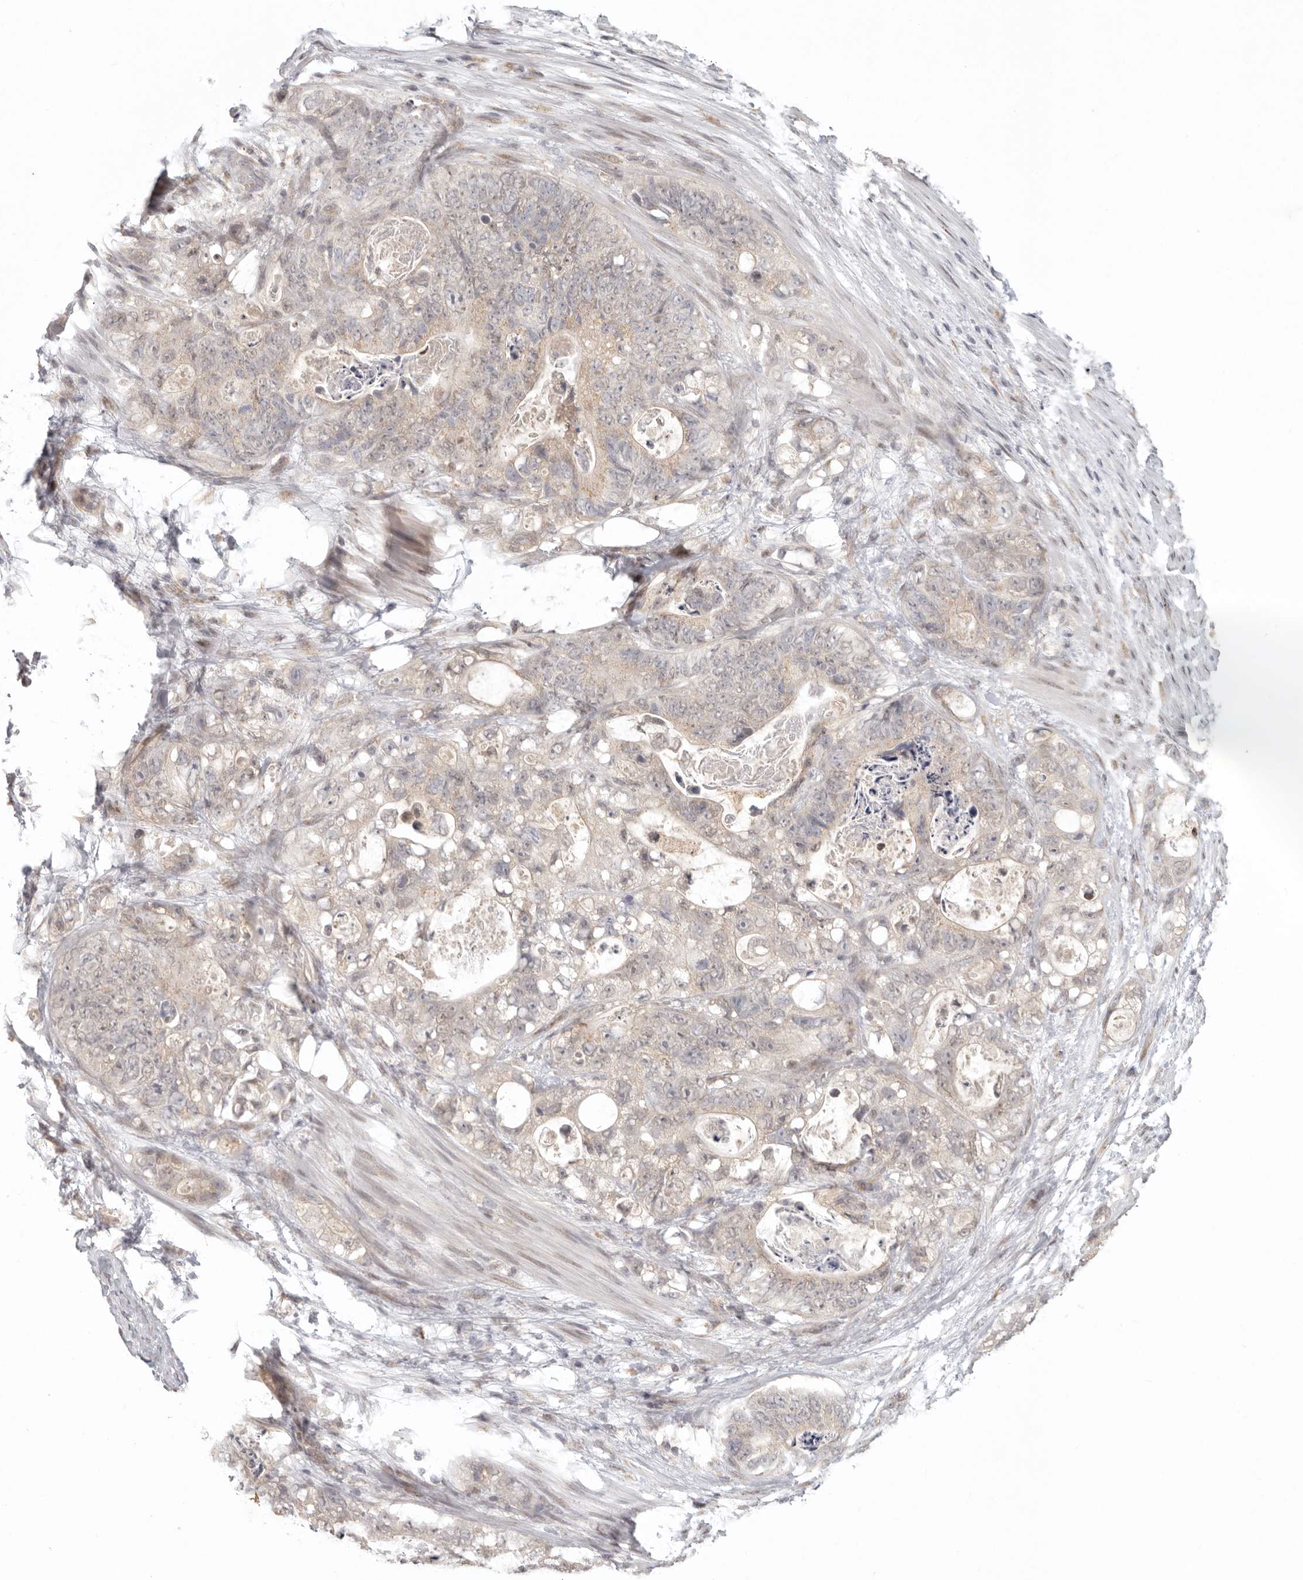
{"staining": {"intensity": "weak", "quantity": "25%-75%", "location": "cytoplasmic/membranous"}, "tissue": "stomach cancer", "cell_type": "Tumor cells", "image_type": "cancer", "snomed": [{"axis": "morphology", "description": "Normal tissue, NOS"}, {"axis": "morphology", "description": "Adenocarcinoma, NOS"}, {"axis": "topography", "description": "Stomach"}], "caption": "Immunohistochemical staining of stomach cancer demonstrates low levels of weak cytoplasmic/membranous protein expression in about 25%-75% of tumor cells. (DAB (3,3'-diaminobenzidine) = brown stain, brightfield microscopy at high magnification).", "gene": "LRRC75A", "patient": {"sex": "female", "age": 89}}